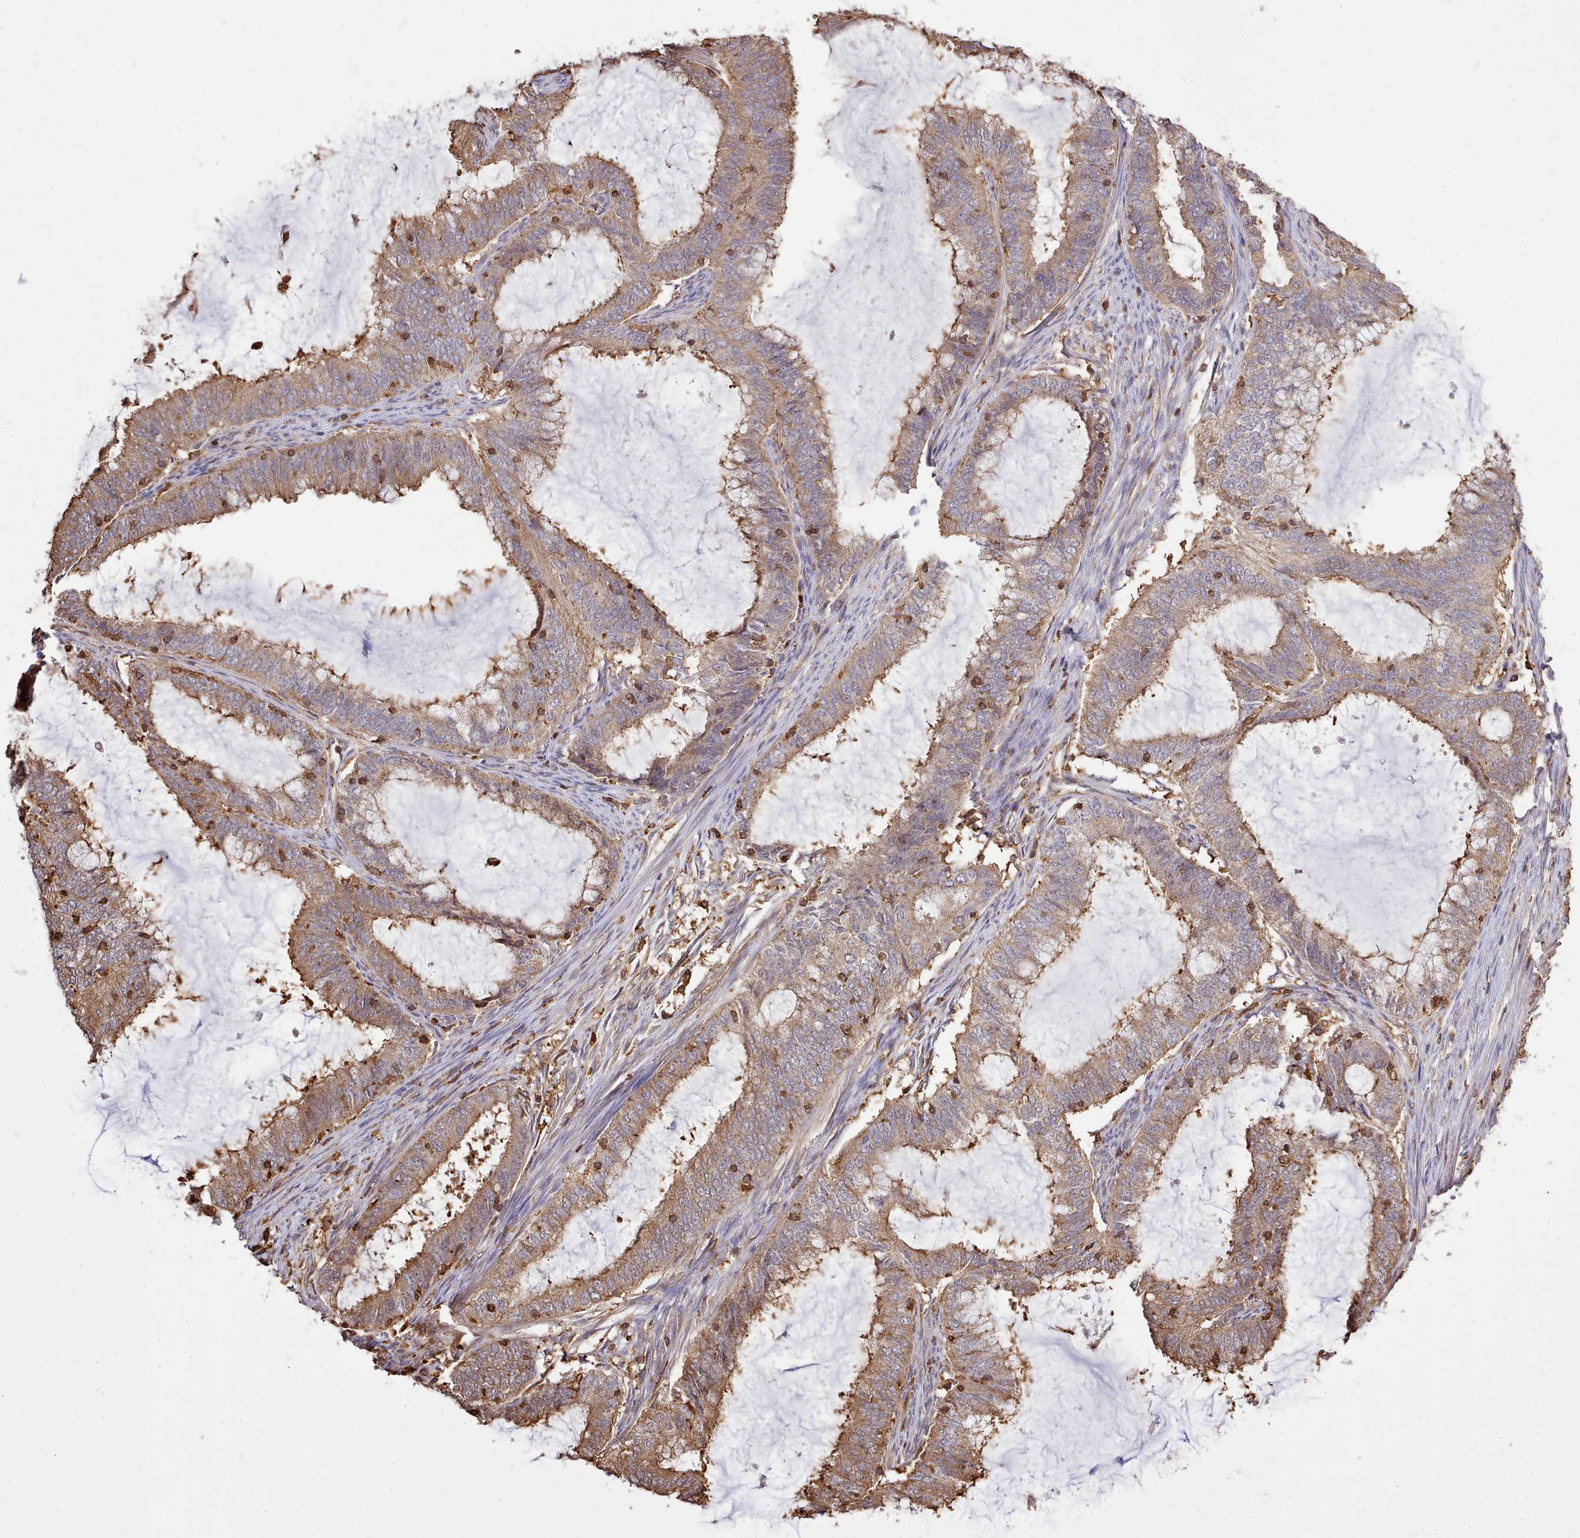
{"staining": {"intensity": "moderate", "quantity": ">75%", "location": "cytoplasmic/membranous"}, "tissue": "endometrial cancer", "cell_type": "Tumor cells", "image_type": "cancer", "snomed": [{"axis": "morphology", "description": "Adenocarcinoma, NOS"}, {"axis": "topography", "description": "Endometrium"}], "caption": "DAB immunohistochemical staining of adenocarcinoma (endometrial) displays moderate cytoplasmic/membranous protein expression in approximately >75% of tumor cells. The staining is performed using DAB brown chromogen to label protein expression. The nuclei are counter-stained blue using hematoxylin.", "gene": "CAPZA1", "patient": {"sex": "female", "age": 51}}